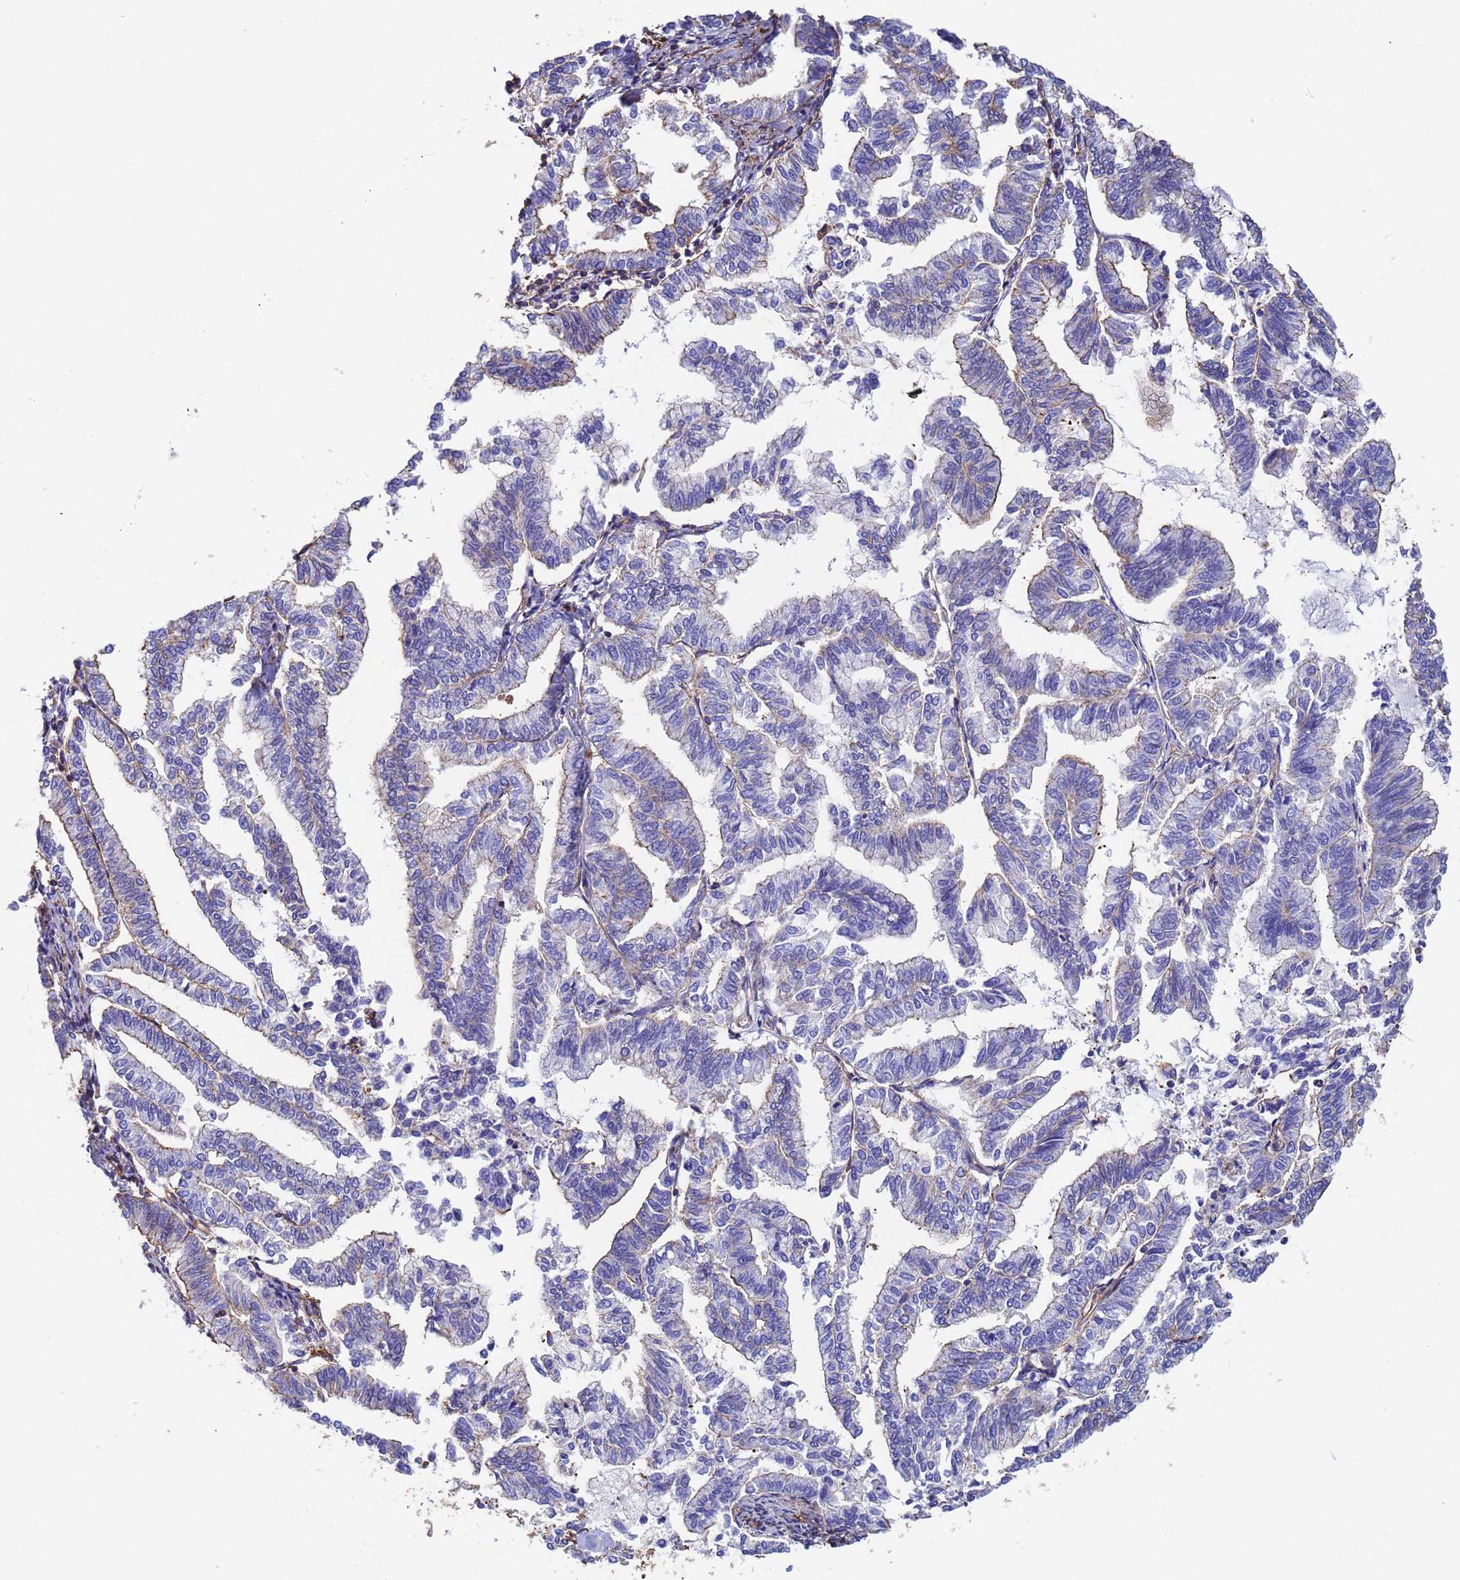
{"staining": {"intensity": "weak", "quantity": "<25%", "location": "cytoplasmic/membranous"}, "tissue": "endometrial cancer", "cell_type": "Tumor cells", "image_type": "cancer", "snomed": [{"axis": "morphology", "description": "Adenocarcinoma, NOS"}, {"axis": "topography", "description": "Endometrium"}], "caption": "A histopathology image of endometrial adenocarcinoma stained for a protein demonstrates no brown staining in tumor cells. (Stains: DAB (3,3'-diaminobenzidine) immunohistochemistry with hematoxylin counter stain, Microscopy: brightfield microscopy at high magnification).", "gene": "MYL12A", "patient": {"sex": "female", "age": 79}}